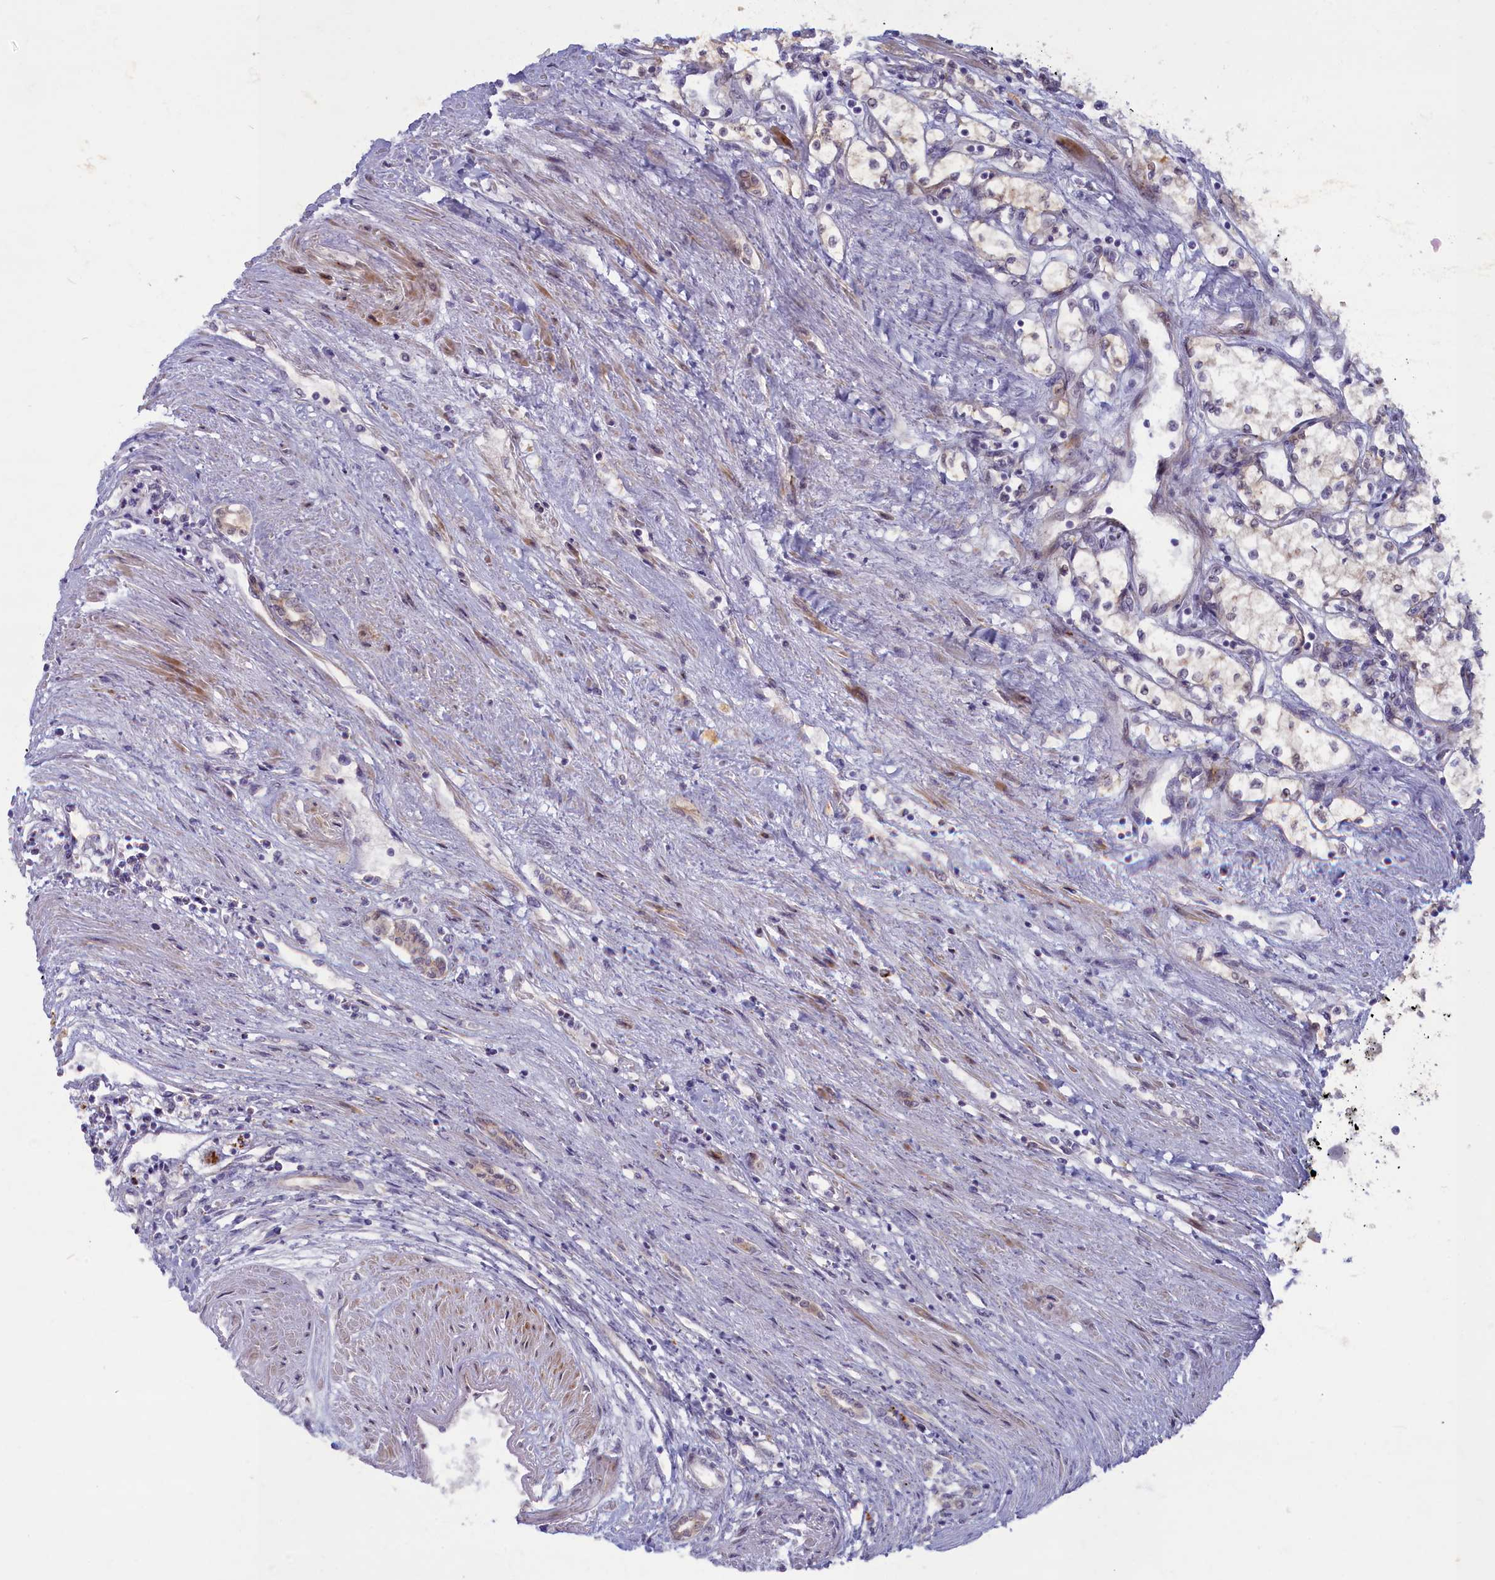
{"staining": {"intensity": "negative", "quantity": "none", "location": "none"}, "tissue": "renal cancer", "cell_type": "Tumor cells", "image_type": "cancer", "snomed": [{"axis": "morphology", "description": "Adenocarcinoma, NOS"}, {"axis": "topography", "description": "Kidney"}], "caption": "Renal cancer (adenocarcinoma) stained for a protein using immunohistochemistry (IHC) shows no positivity tumor cells.", "gene": "FCSK", "patient": {"sex": "male", "age": 59}}